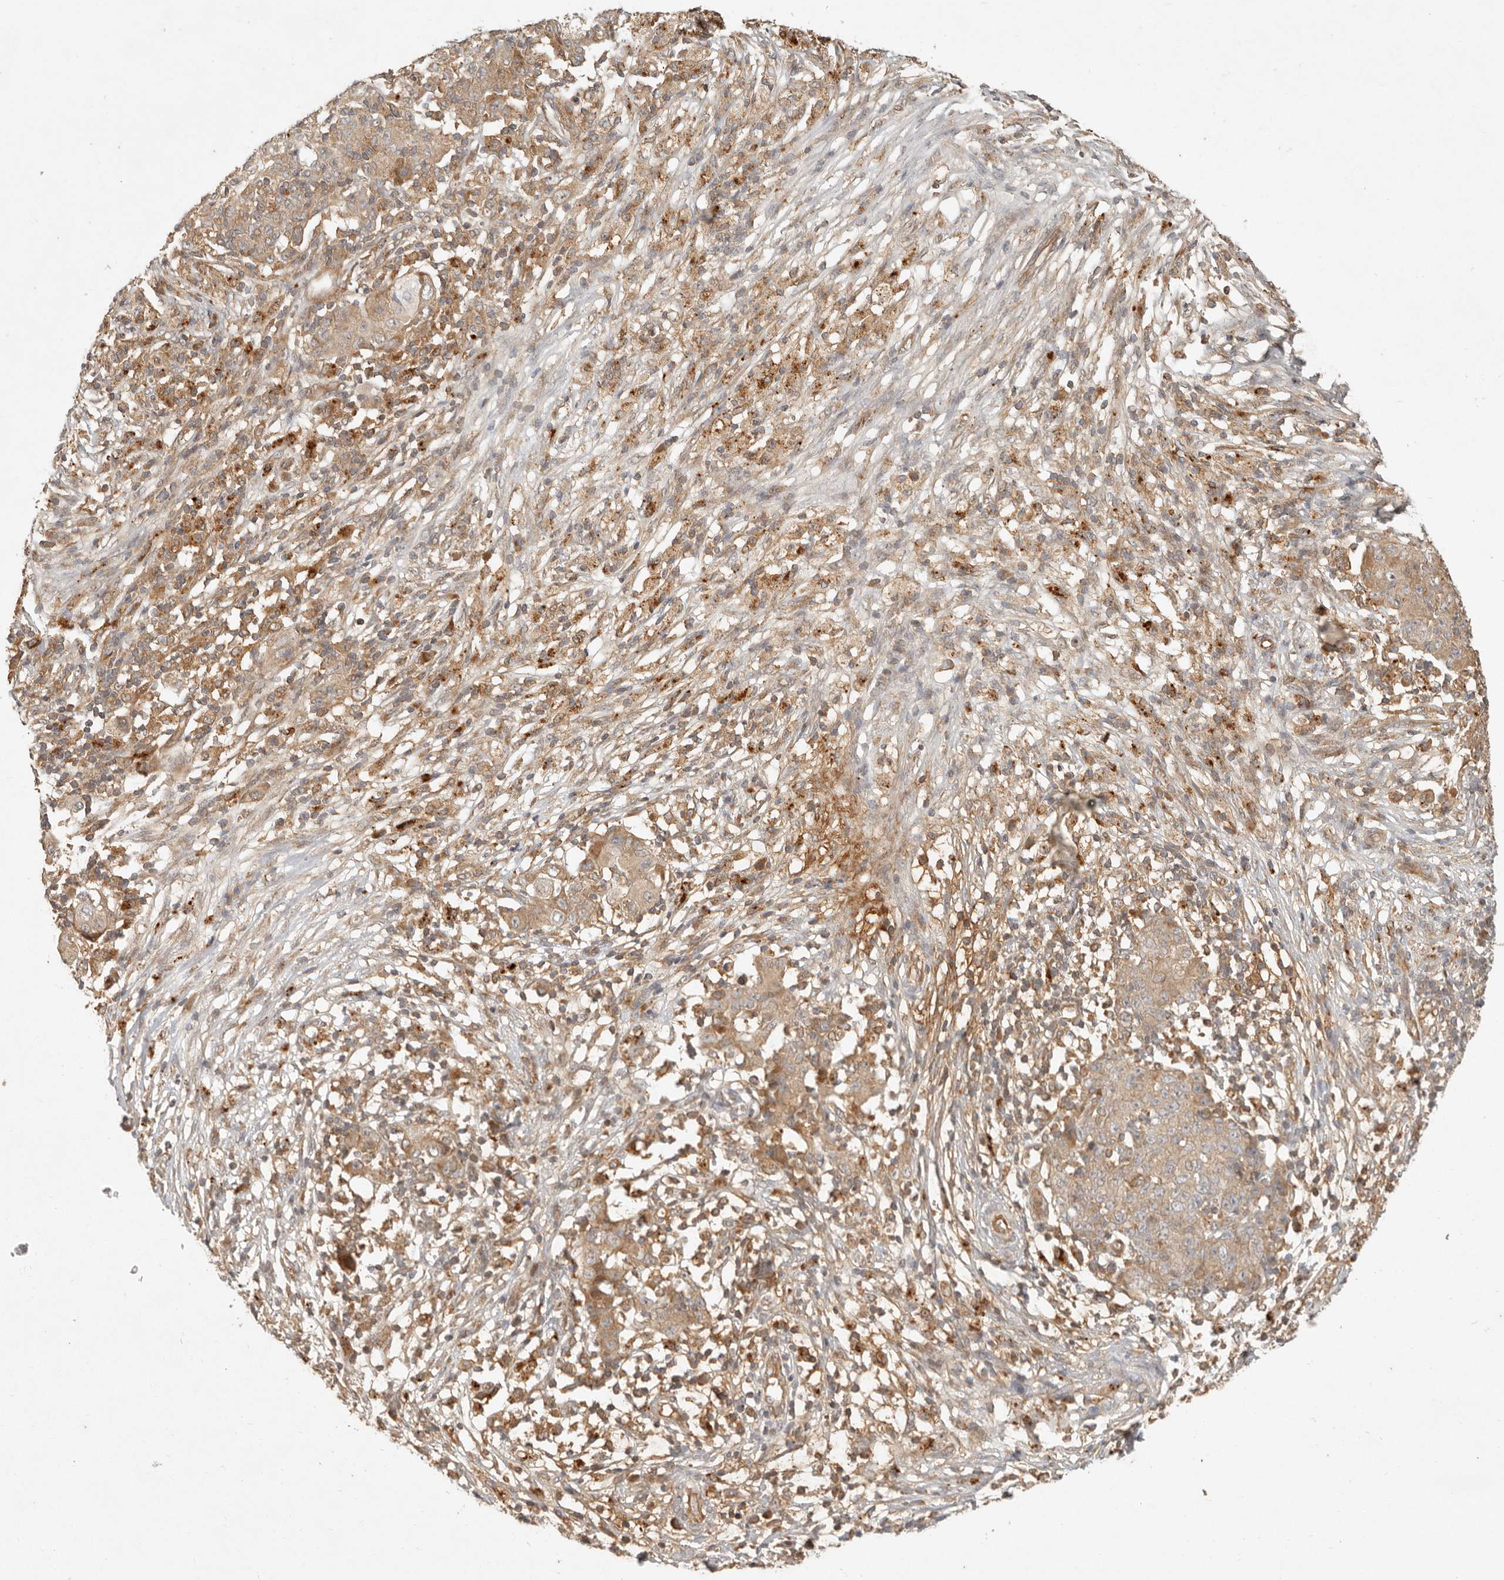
{"staining": {"intensity": "moderate", "quantity": ">75%", "location": "cytoplasmic/membranous"}, "tissue": "ovarian cancer", "cell_type": "Tumor cells", "image_type": "cancer", "snomed": [{"axis": "morphology", "description": "Carcinoma, endometroid"}, {"axis": "topography", "description": "Ovary"}], "caption": "Approximately >75% of tumor cells in ovarian endometroid carcinoma exhibit moderate cytoplasmic/membranous protein expression as visualized by brown immunohistochemical staining.", "gene": "ANKRD61", "patient": {"sex": "female", "age": 42}}